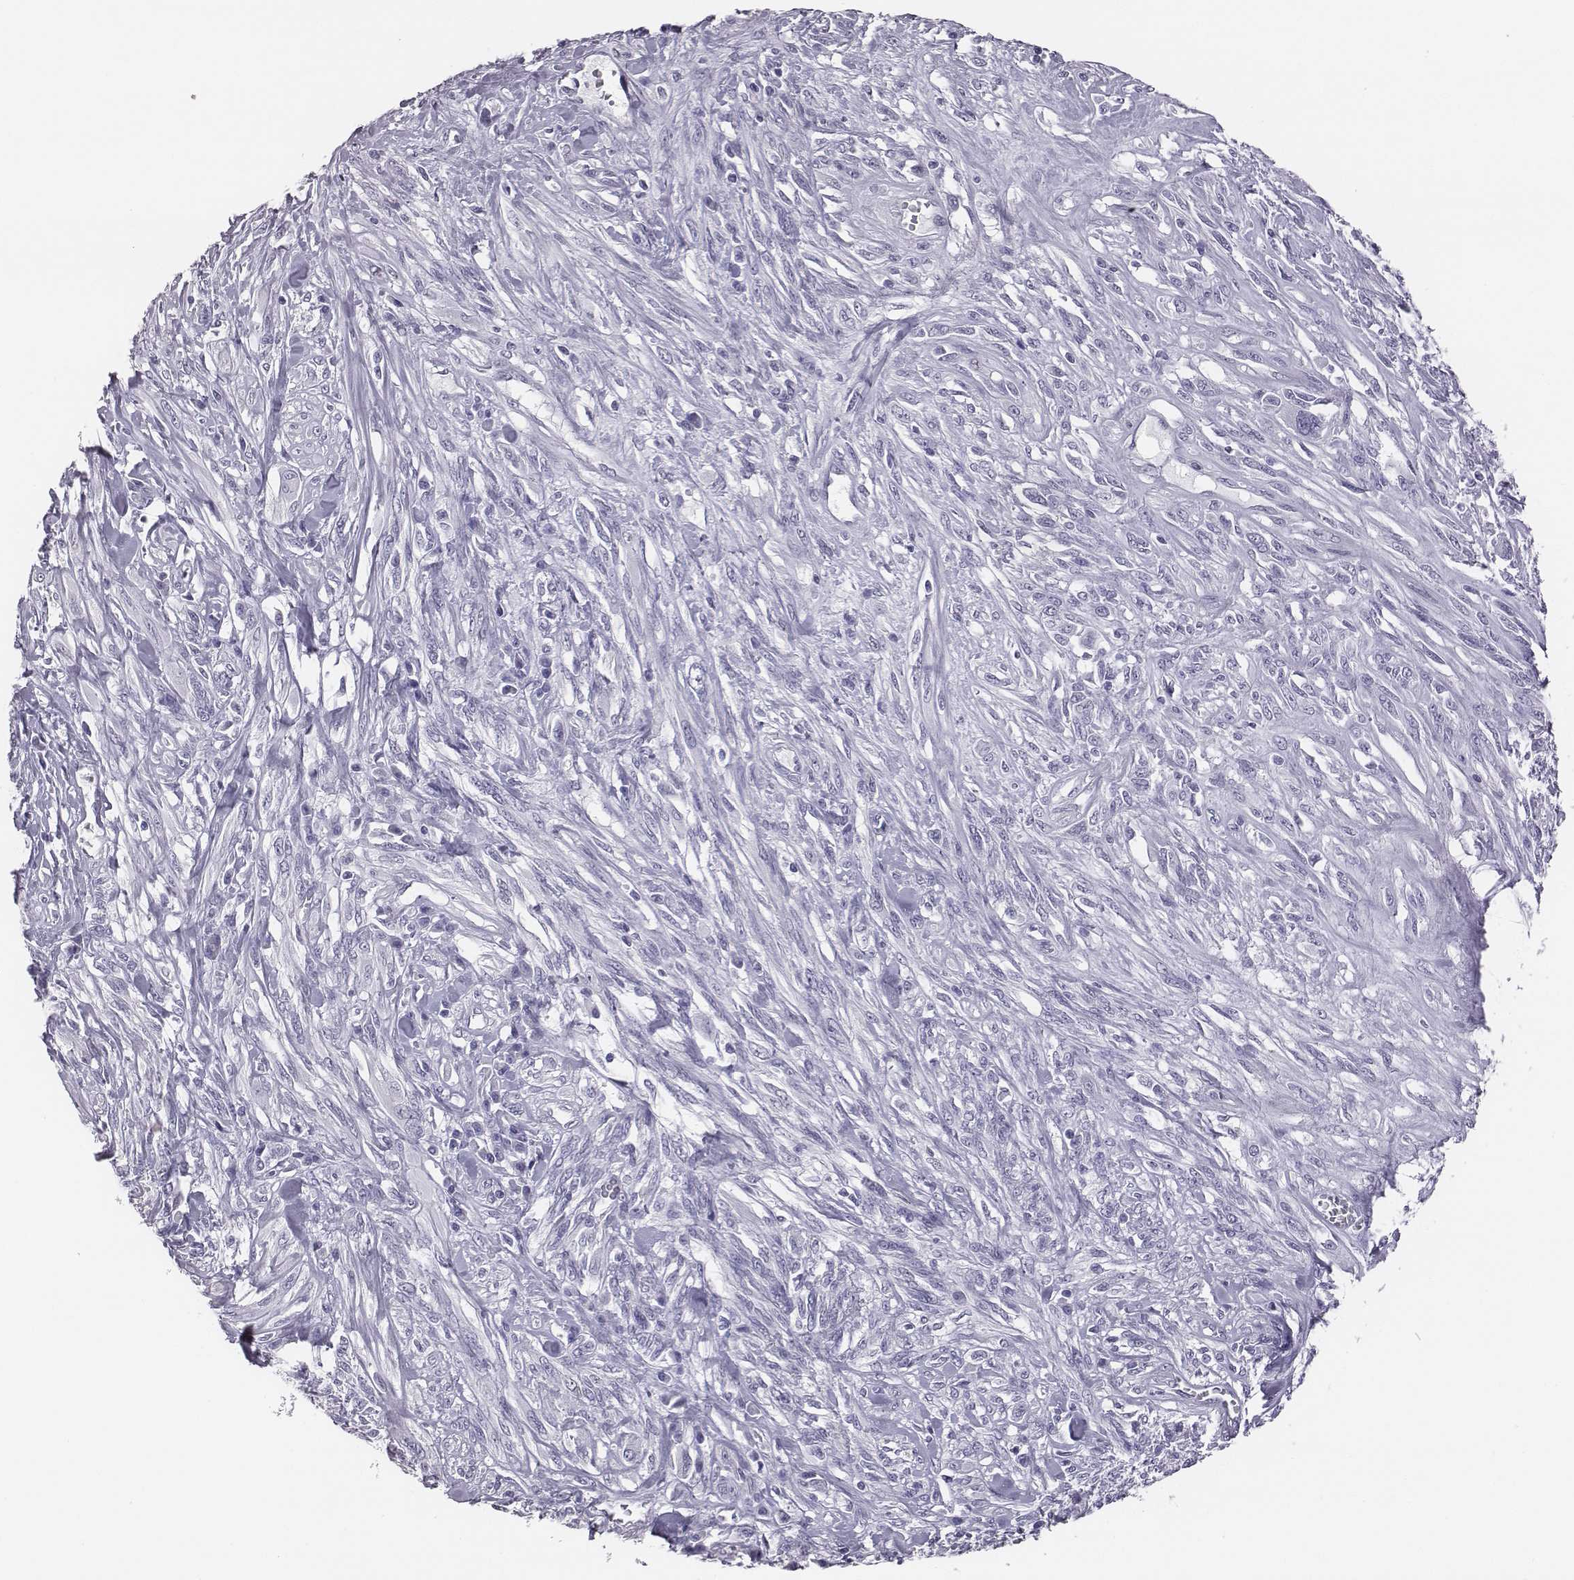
{"staining": {"intensity": "negative", "quantity": "none", "location": "none"}, "tissue": "melanoma", "cell_type": "Tumor cells", "image_type": "cancer", "snomed": [{"axis": "morphology", "description": "Malignant melanoma, NOS"}, {"axis": "topography", "description": "Skin"}], "caption": "Malignant melanoma was stained to show a protein in brown. There is no significant expression in tumor cells.", "gene": "ACOD1", "patient": {"sex": "female", "age": 91}}